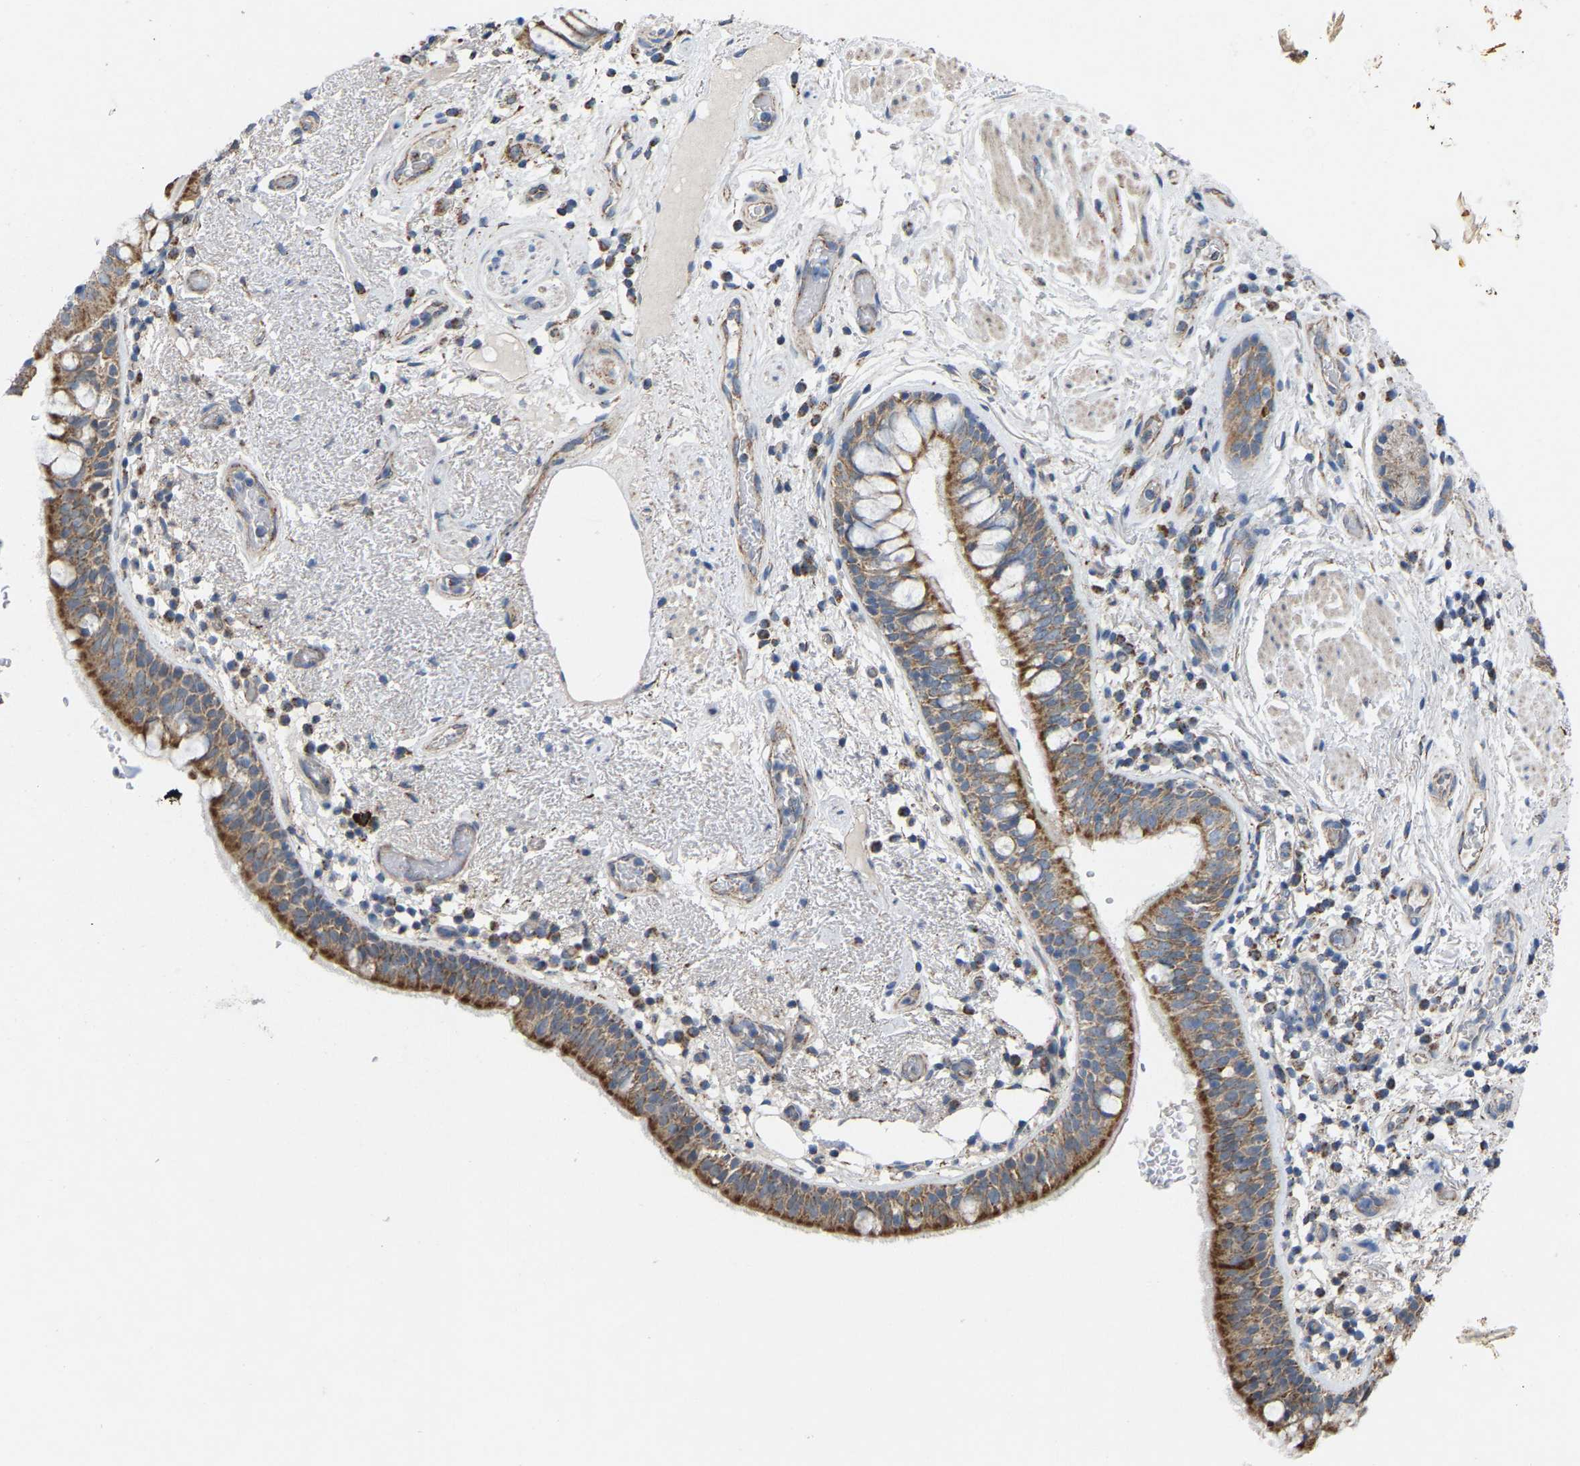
{"staining": {"intensity": "strong", "quantity": ">75%", "location": "cytoplasmic/membranous"}, "tissue": "bronchus", "cell_type": "Respiratory epithelial cells", "image_type": "normal", "snomed": [{"axis": "morphology", "description": "Normal tissue, NOS"}, {"axis": "morphology", "description": "Inflammation, NOS"}, {"axis": "topography", "description": "Cartilage tissue"}, {"axis": "topography", "description": "Bronchus"}], "caption": "This micrograph displays immunohistochemistry staining of normal bronchus, with high strong cytoplasmic/membranous expression in approximately >75% of respiratory epithelial cells.", "gene": "BCL10", "patient": {"sex": "male", "age": 77}}